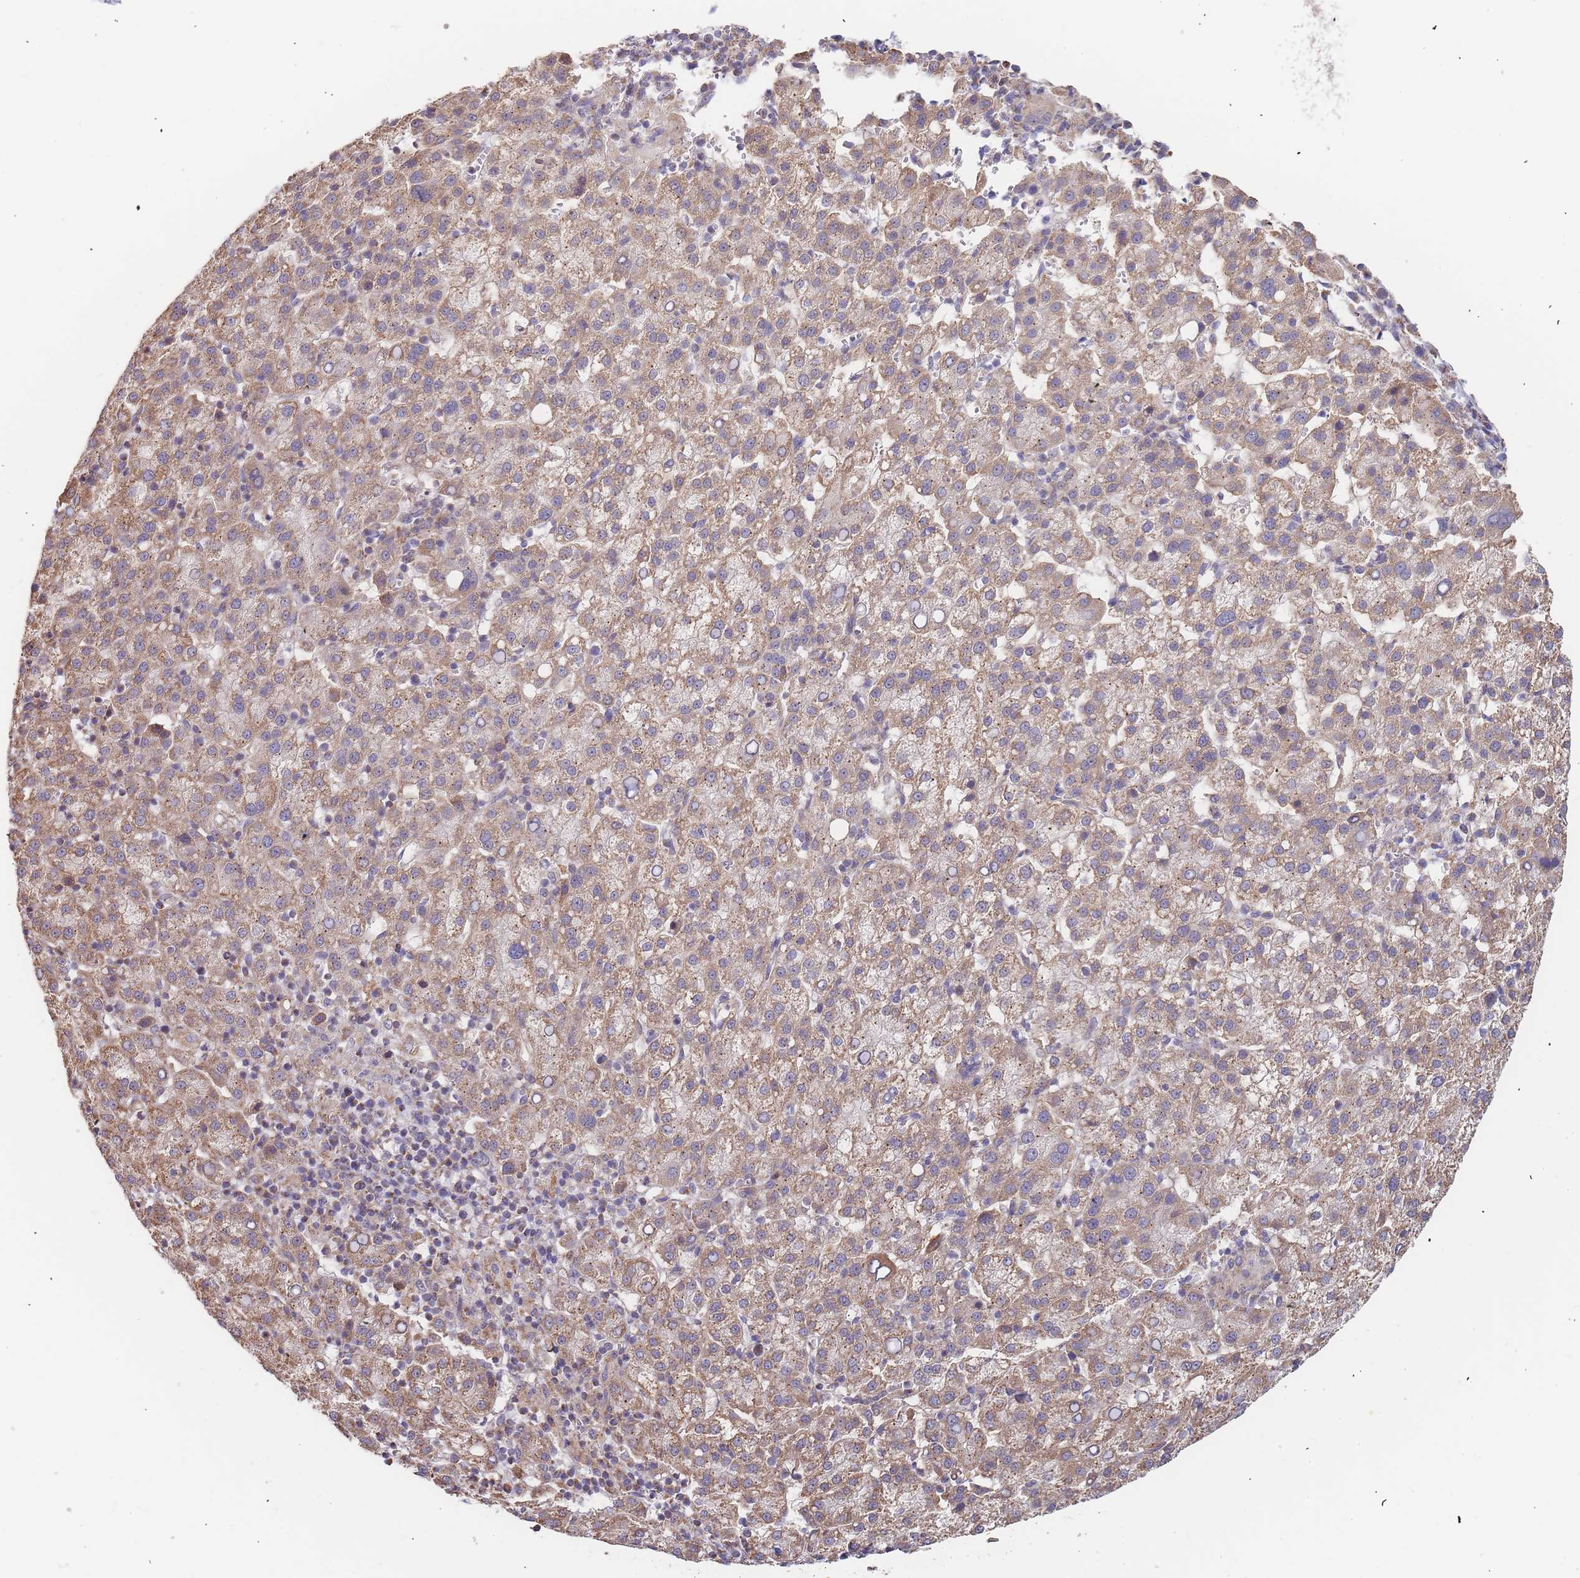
{"staining": {"intensity": "moderate", "quantity": ">75%", "location": "cytoplasmic/membranous"}, "tissue": "liver cancer", "cell_type": "Tumor cells", "image_type": "cancer", "snomed": [{"axis": "morphology", "description": "Carcinoma, Hepatocellular, NOS"}, {"axis": "topography", "description": "Liver"}], "caption": "Hepatocellular carcinoma (liver) stained with DAB immunohistochemistry displays medium levels of moderate cytoplasmic/membranous staining in about >75% of tumor cells.", "gene": "ADCY9", "patient": {"sex": "female", "age": 58}}